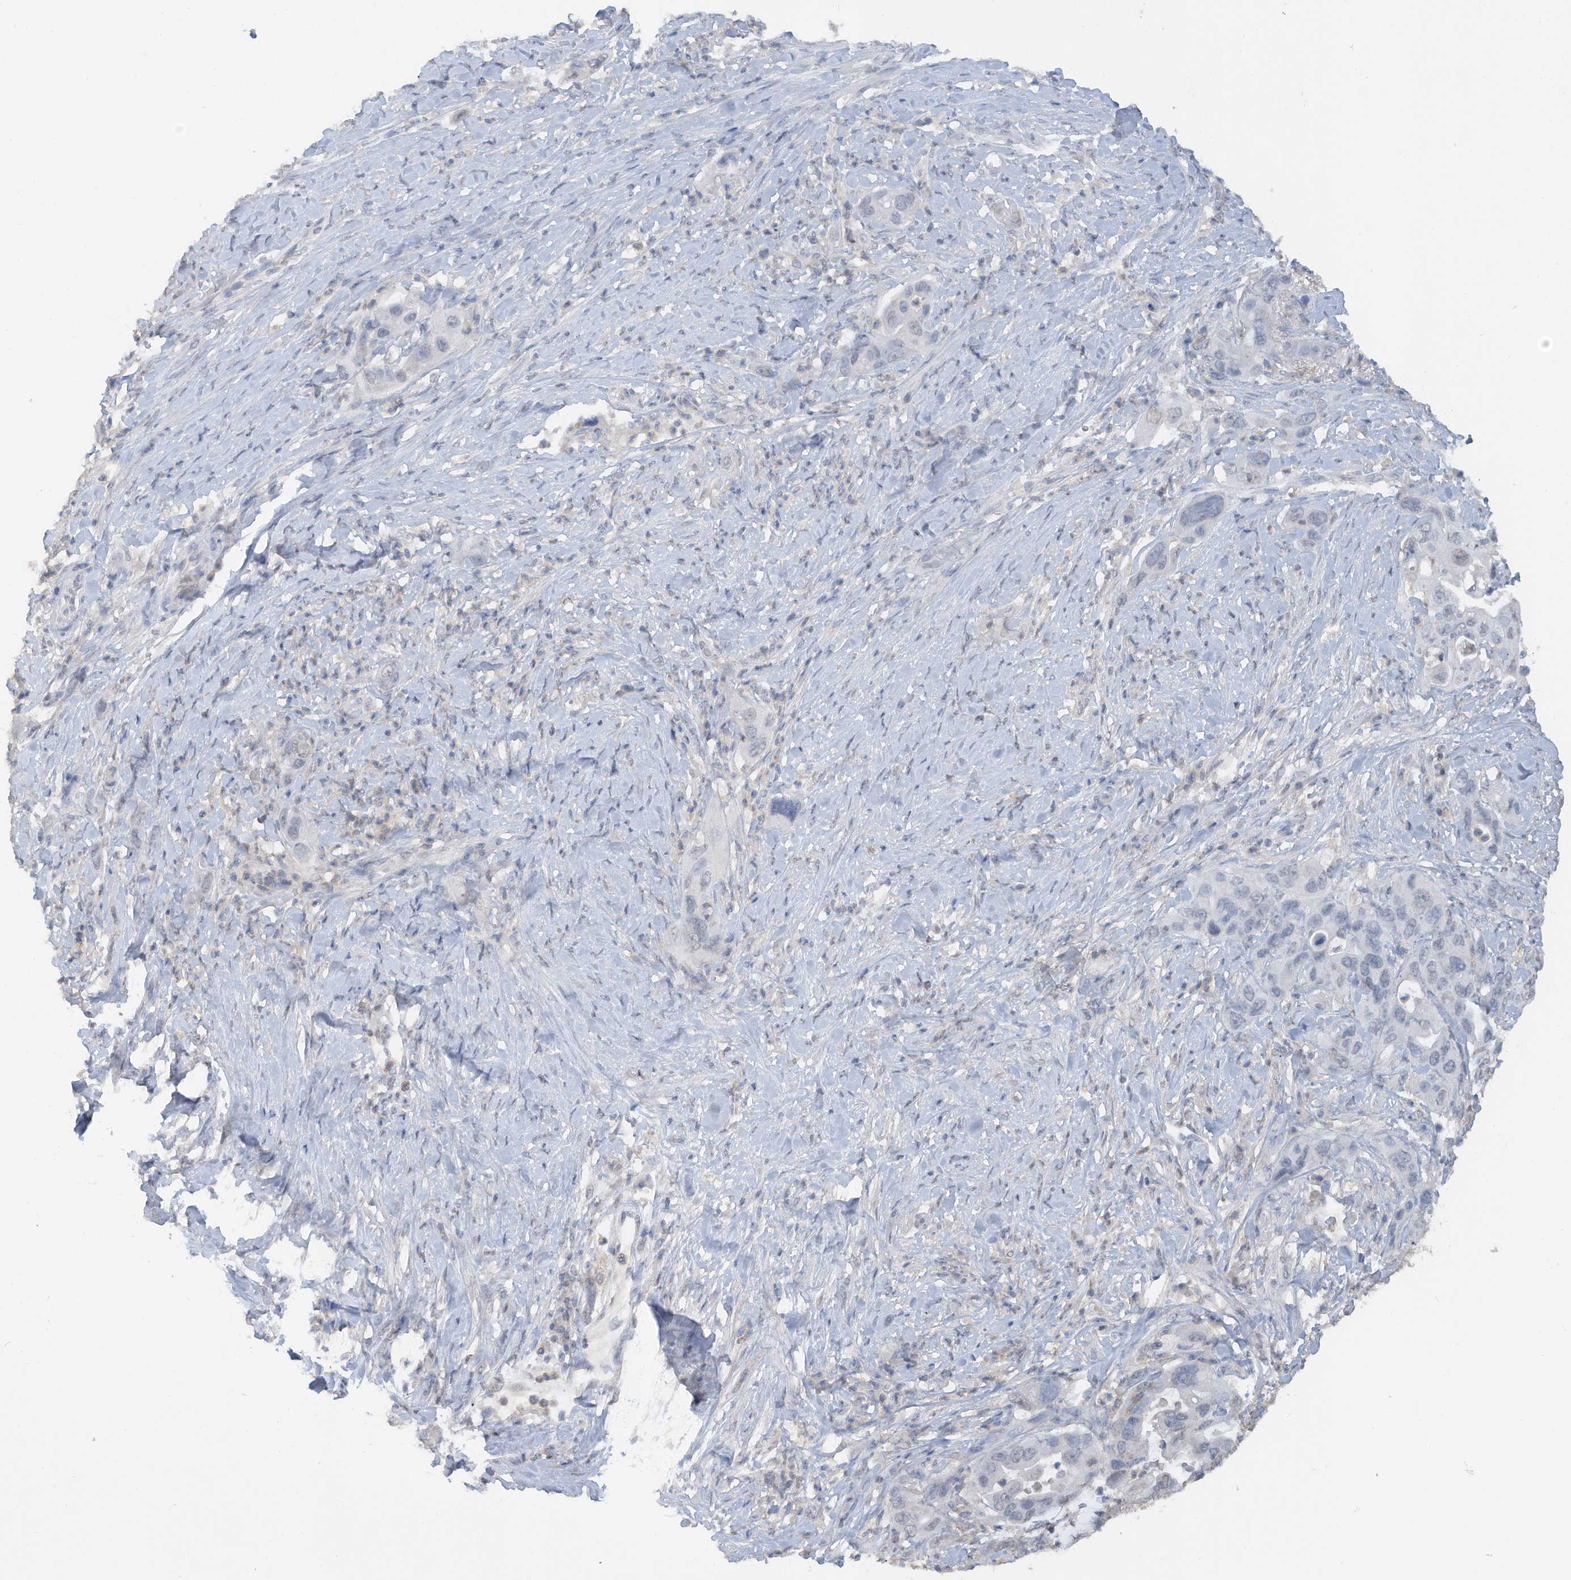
{"staining": {"intensity": "negative", "quantity": "none", "location": "none"}, "tissue": "pancreatic cancer", "cell_type": "Tumor cells", "image_type": "cancer", "snomed": [{"axis": "morphology", "description": "Adenocarcinoma, NOS"}, {"axis": "topography", "description": "Pancreas"}], "caption": "Tumor cells are negative for protein expression in human adenocarcinoma (pancreatic).", "gene": "HAS3", "patient": {"sex": "female", "age": 71}}